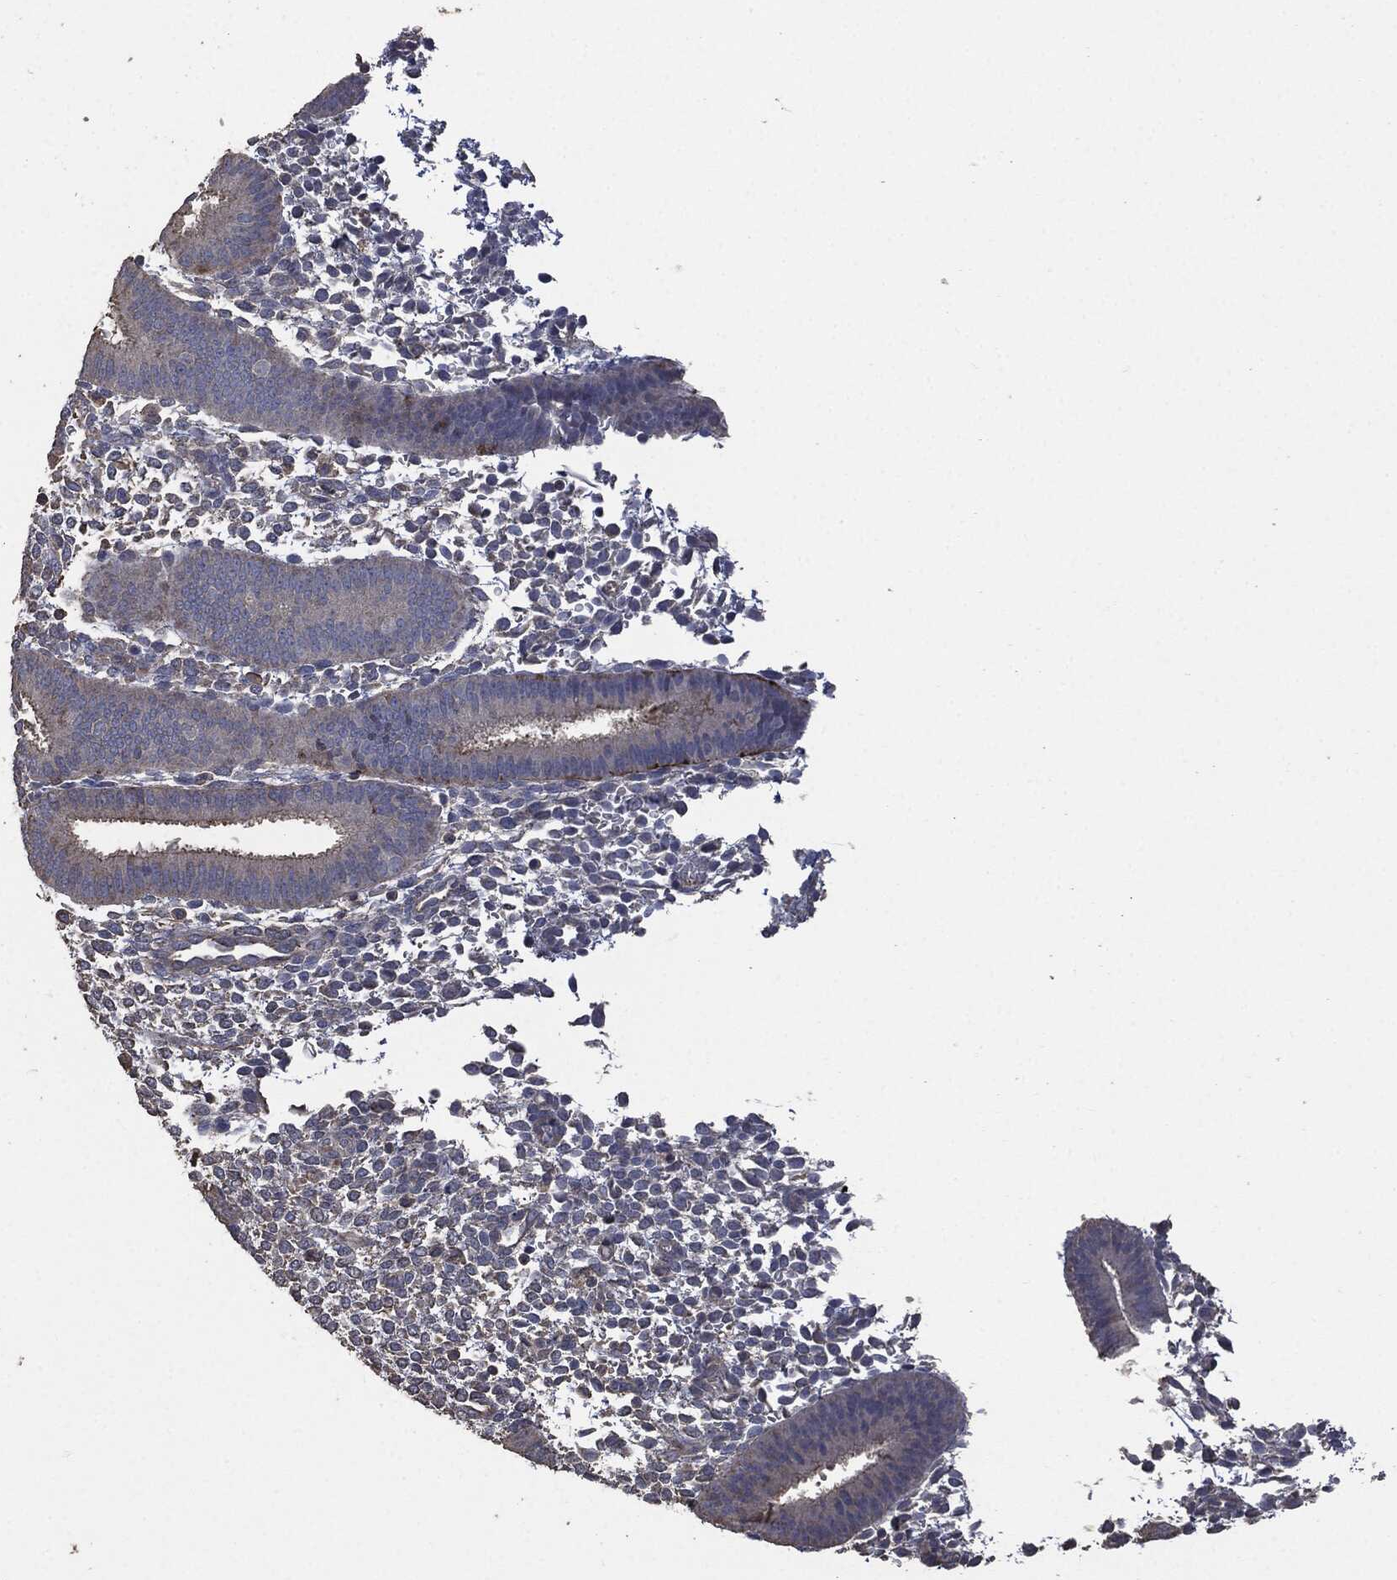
{"staining": {"intensity": "negative", "quantity": "none", "location": "none"}, "tissue": "endometrium", "cell_type": "Cells in endometrial stroma", "image_type": "normal", "snomed": [{"axis": "morphology", "description": "Normal tissue, NOS"}, {"axis": "topography", "description": "Endometrium"}], "caption": "High power microscopy photomicrograph of an immunohistochemistry (IHC) histopathology image of benign endometrium, revealing no significant positivity in cells in endometrial stroma.", "gene": "MSLN", "patient": {"sex": "female", "age": 39}}